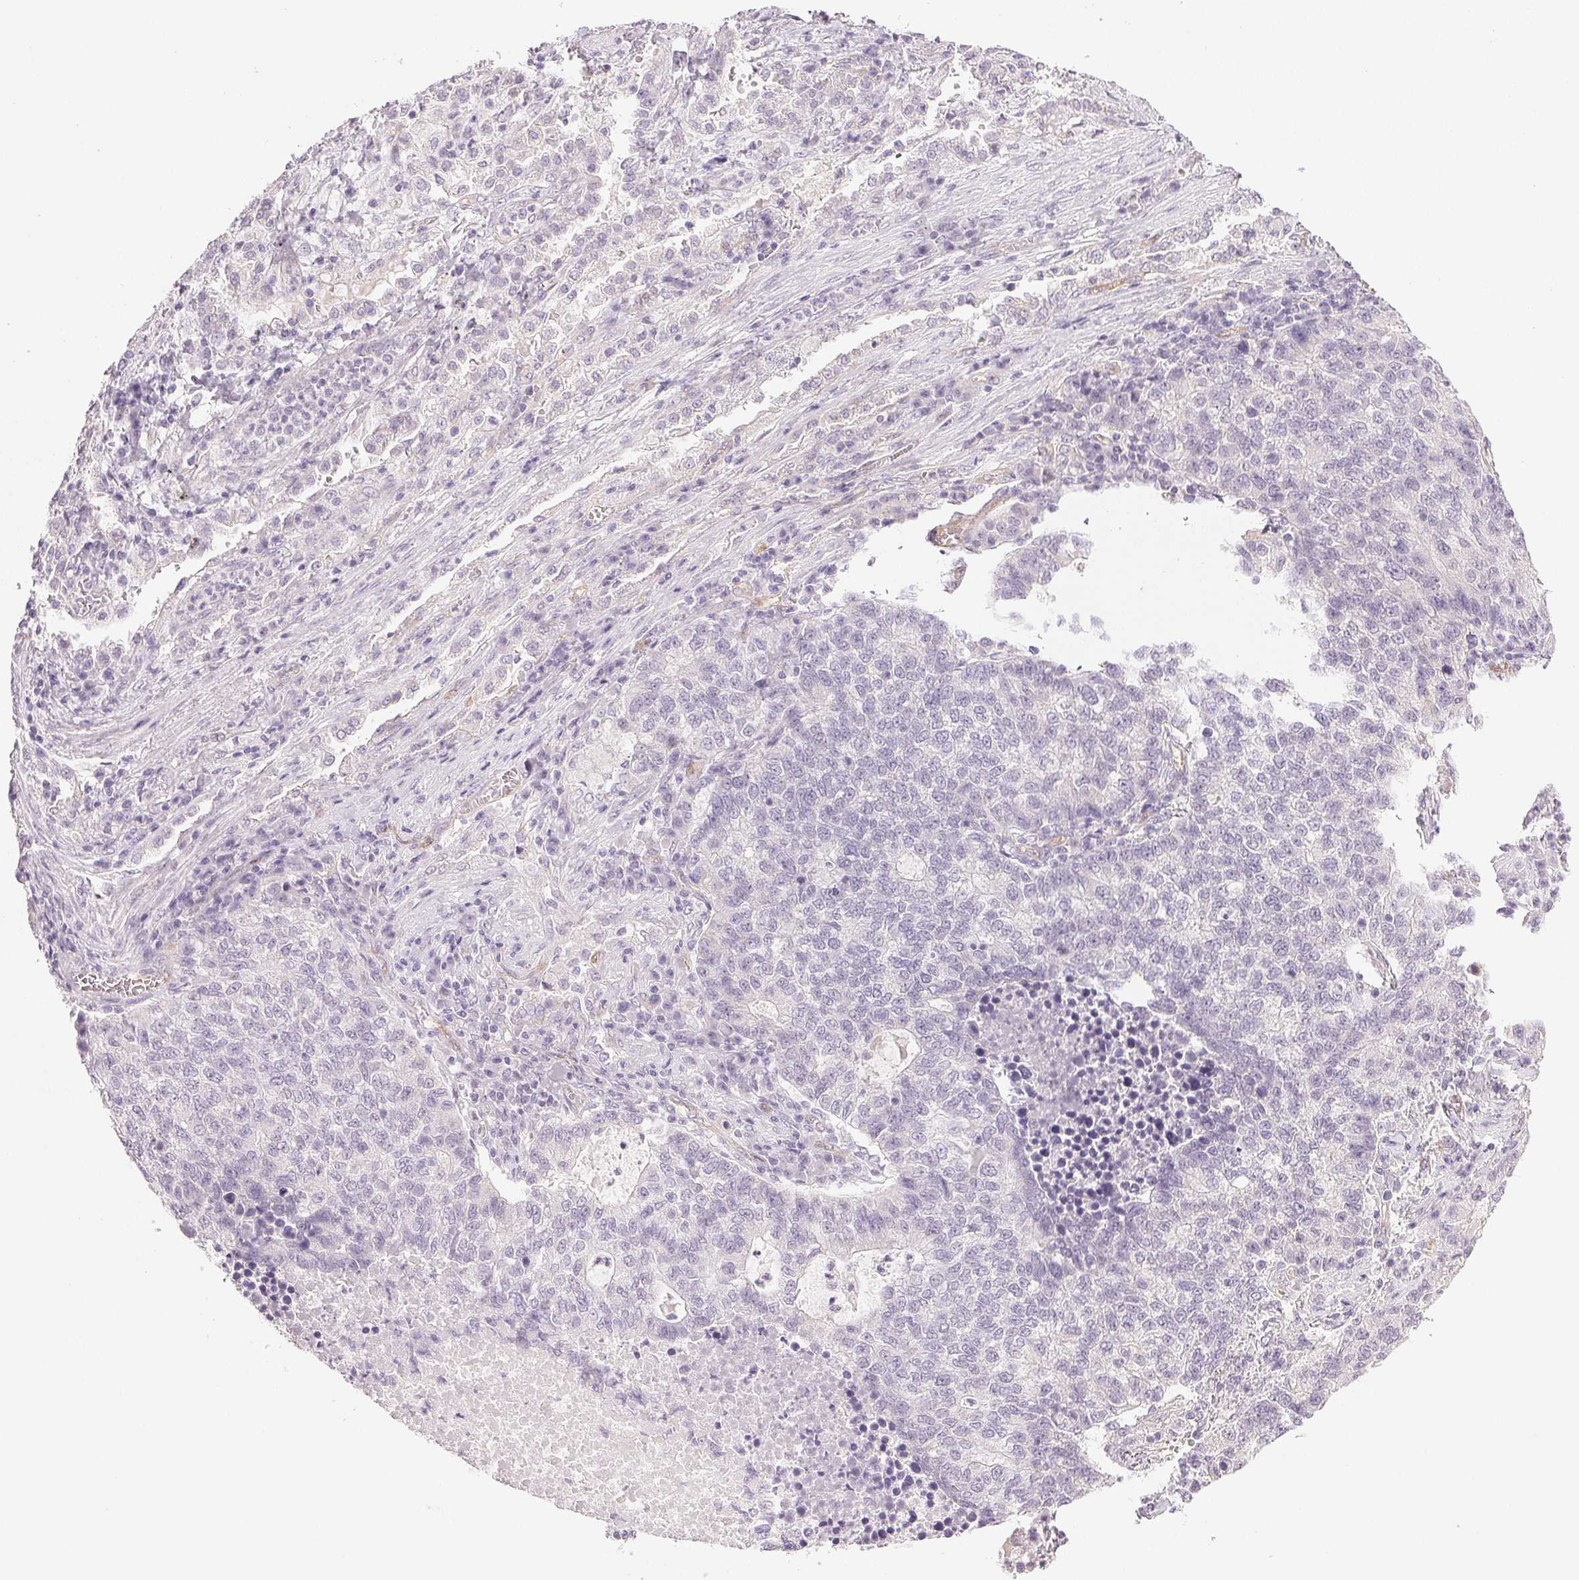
{"staining": {"intensity": "negative", "quantity": "none", "location": "none"}, "tissue": "lung cancer", "cell_type": "Tumor cells", "image_type": "cancer", "snomed": [{"axis": "morphology", "description": "Adenocarcinoma, NOS"}, {"axis": "topography", "description": "Lung"}], "caption": "Immunohistochemistry (IHC) micrograph of neoplastic tissue: human lung cancer (adenocarcinoma) stained with DAB demonstrates no significant protein staining in tumor cells.", "gene": "PLCB1", "patient": {"sex": "male", "age": 57}}